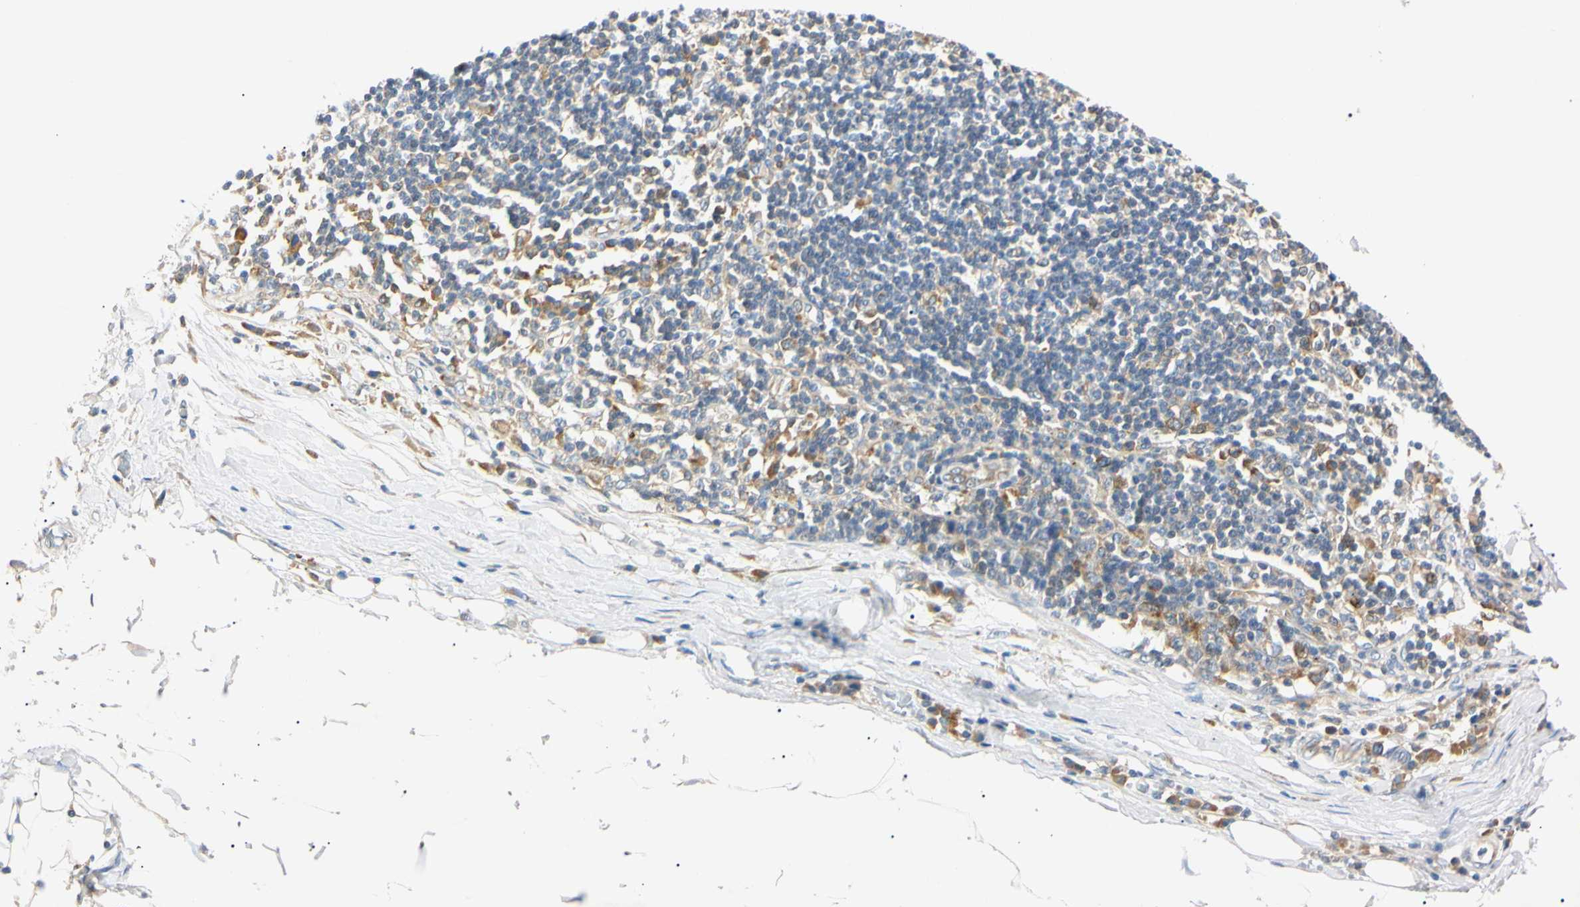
{"staining": {"intensity": "negative", "quantity": "none", "location": "none"}, "tissue": "adipose tissue", "cell_type": "Adipocytes", "image_type": "normal", "snomed": [{"axis": "morphology", "description": "Normal tissue, NOS"}, {"axis": "morphology", "description": "Adenocarcinoma, NOS"}, {"axis": "topography", "description": "Esophagus"}], "caption": "DAB (3,3'-diaminobenzidine) immunohistochemical staining of normal human adipose tissue reveals no significant positivity in adipocytes.", "gene": "DNAJB12", "patient": {"sex": "male", "age": 62}}